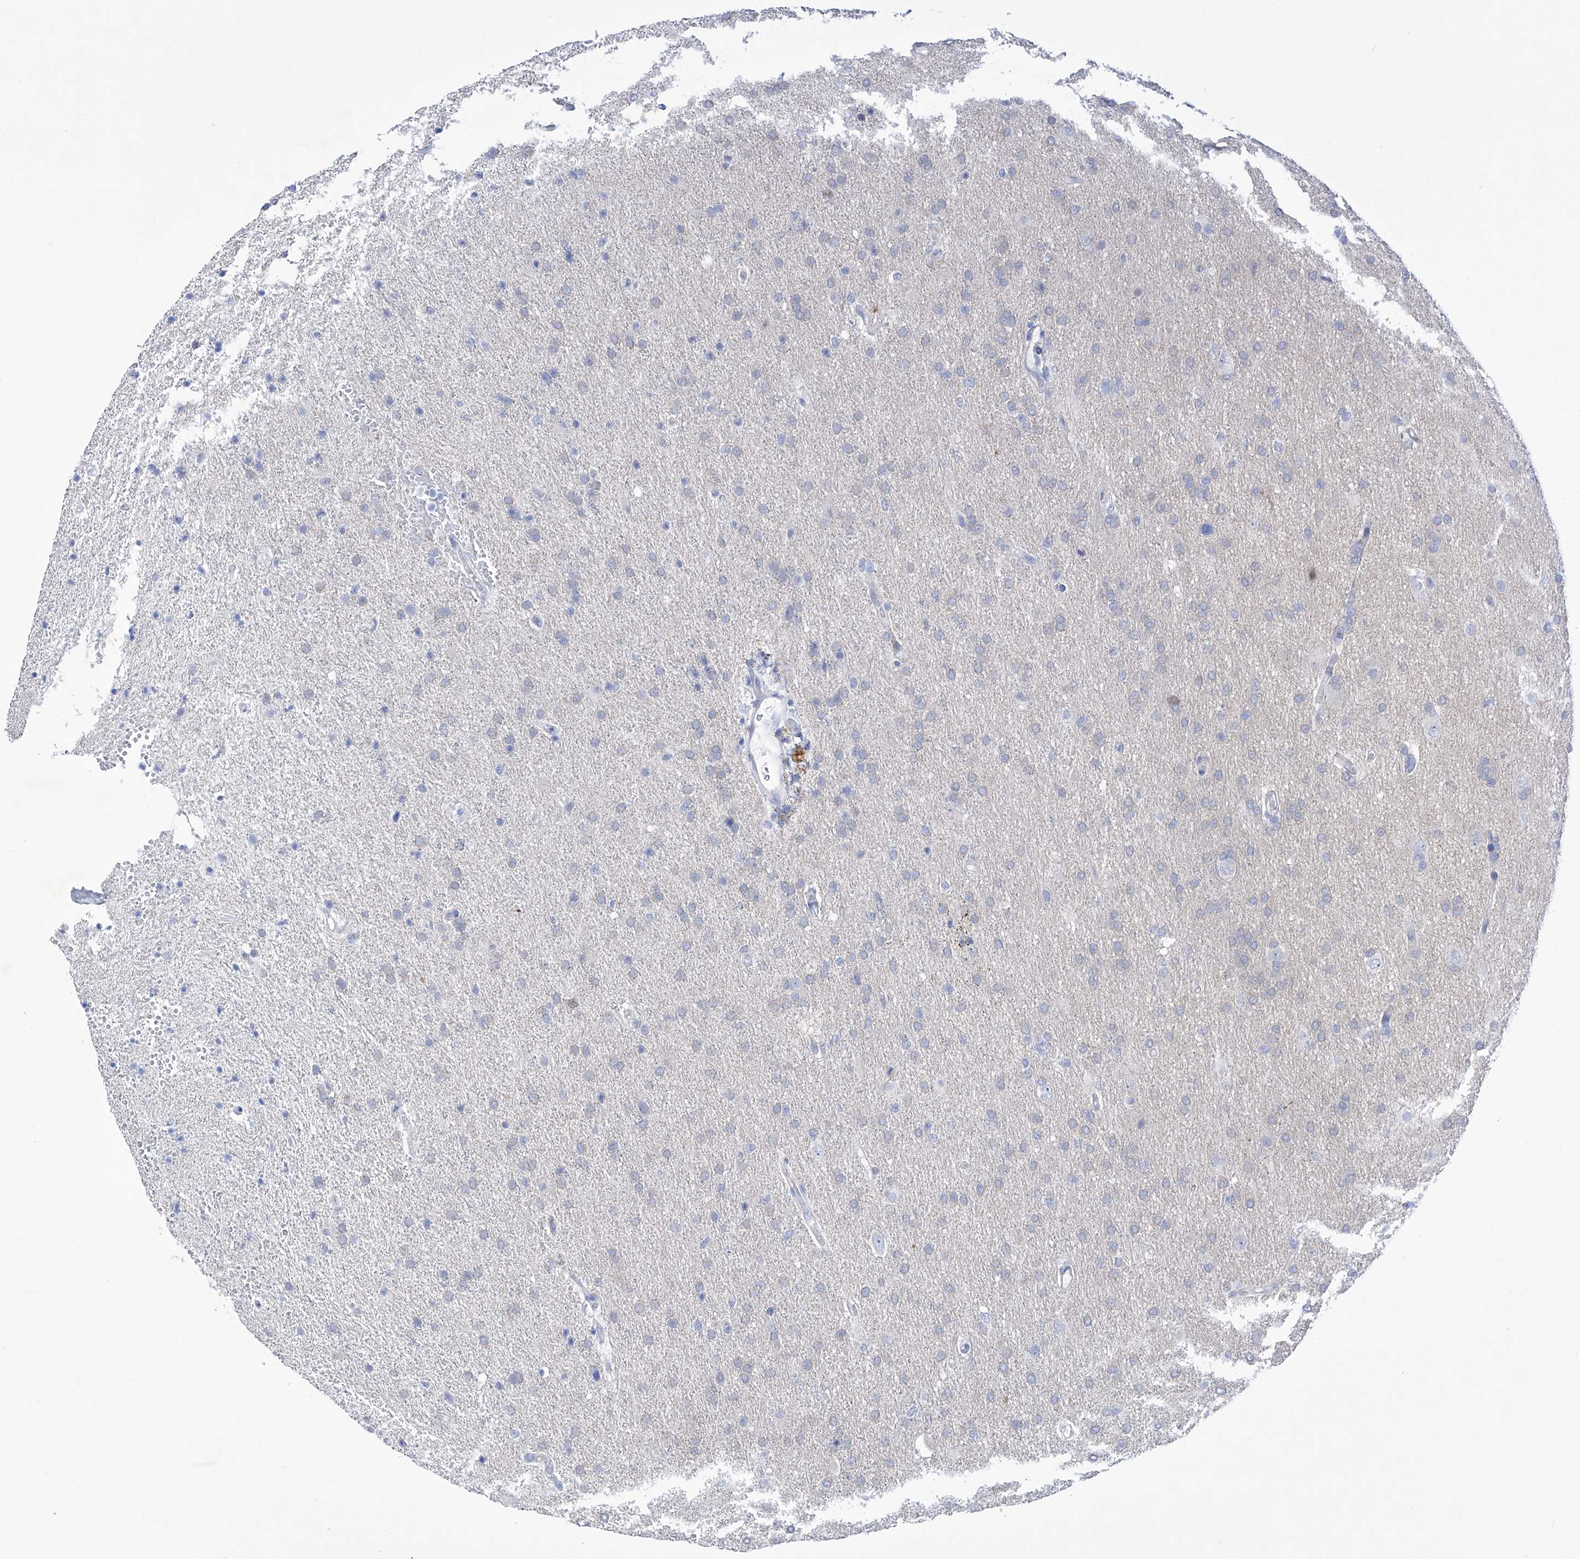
{"staining": {"intensity": "negative", "quantity": "none", "location": "none"}, "tissue": "glioma", "cell_type": "Tumor cells", "image_type": "cancer", "snomed": [{"axis": "morphology", "description": "Glioma, malignant, High grade"}, {"axis": "topography", "description": "Brain"}], "caption": "This is an immunohistochemistry (IHC) histopathology image of malignant high-grade glioma. There is no expression in tumor cells.", "gene": "C1orf87", "patient": {"sex": "male", "age": 72}}